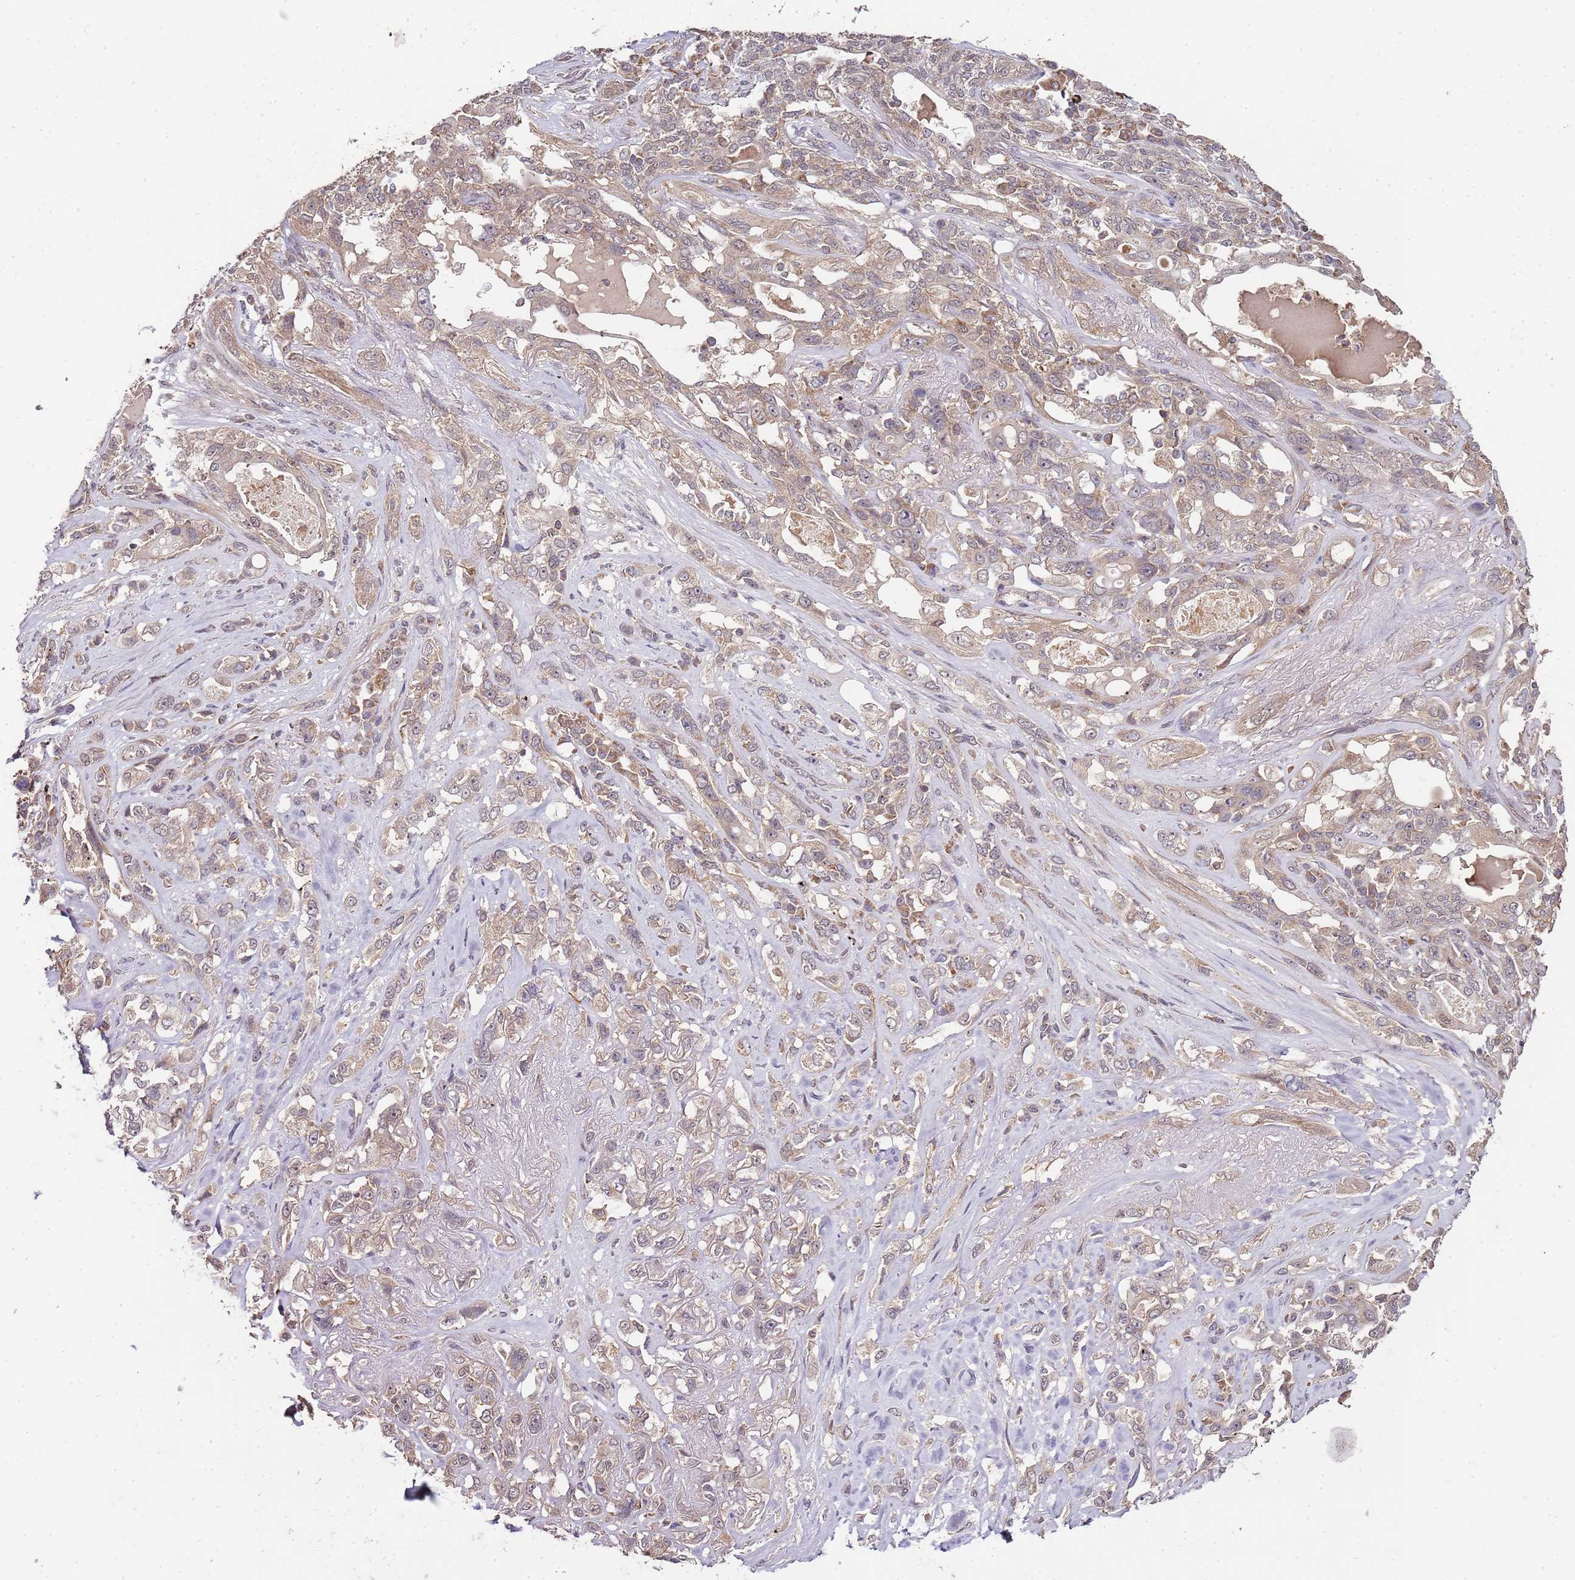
{"staining": {"intensity": "weak", "quantity": "25%-75%", "location": "cytoplasmic/membranous,nuclear"}, "tissue": "lung cancer", "cell_type": "Tumor cells", "image_type": "cancer", "snomed": [{"axis": "morphology", "description": "Squamous cell carcinoma, NOS"}, {"axis": "topography", "description": "Lung"}], "caption": "Squamous cell carcinoma (lung) stained with DAB (3,3'-diaminobenzidine) IHC reveals low levels of weak cytoplasmic/membranous and nuclear positivity in about 25%-75% of tumor cells. (Stains: DAB in brown, nuclei in blue, Microscopy: brightfield microscopy at high magnification).", "gene": "LIN37", "patient": {"sex": "female", "age": 70}}